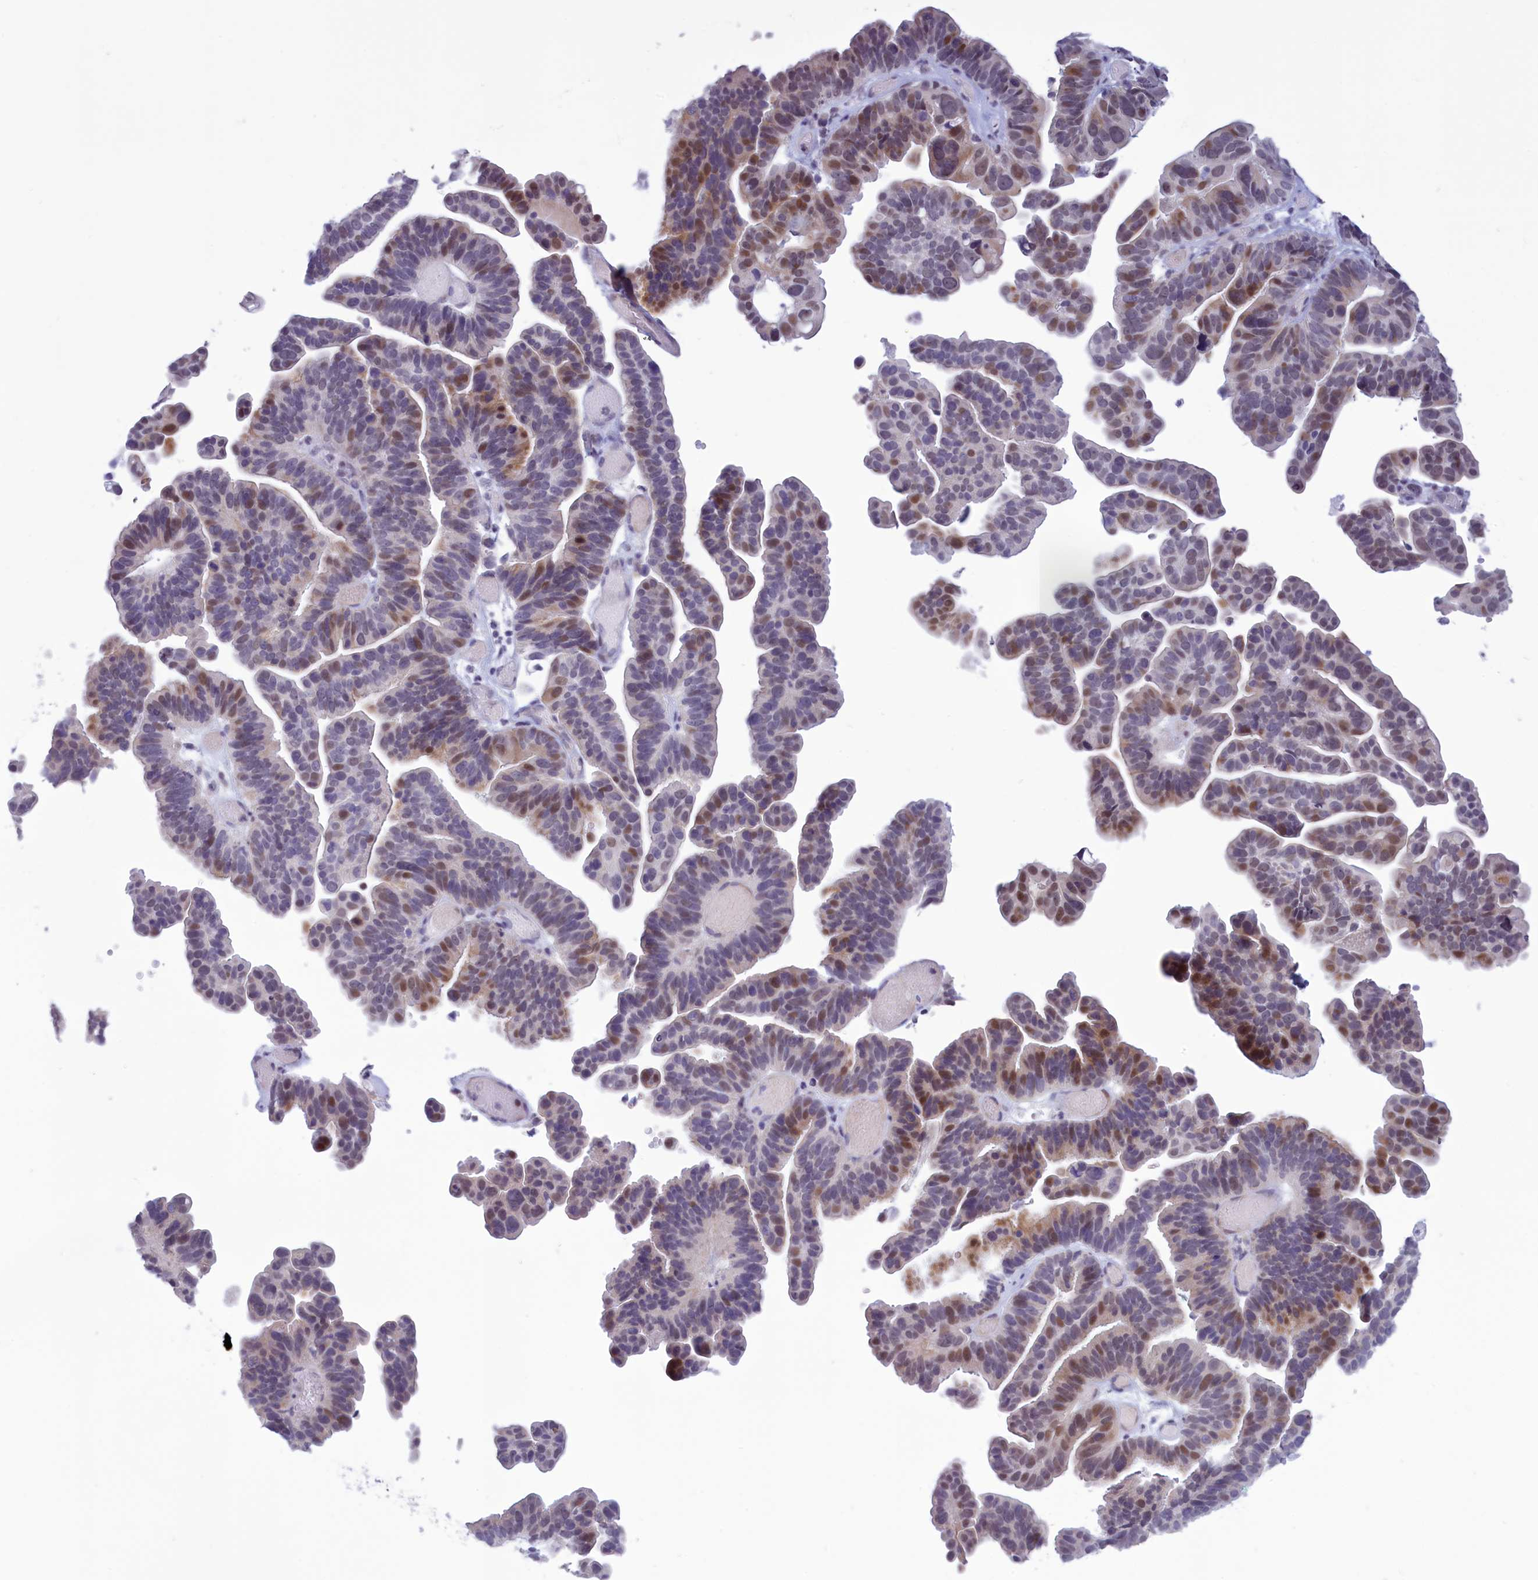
{"staining": {"intensity": "moderate", "quantity": "<25%", "location": "nuclear"}, "tissue": "ovarian cancer", "cell_type": "Tumor cells", "image_type": "cancer", "snomed": [{"axis": "morphology", "description": "Cystadenocarcinoma, serous, NOS"}, {"axis": "topography", "description": "Ovary"}], "caption": "DAB immunohistochemical staining of ovarian cancer demonstrates moderate nuclear protein staining in about <25% of tumor cells.", "gene": "ELOA2", "patient": {"sex": "female", "age": 56}}